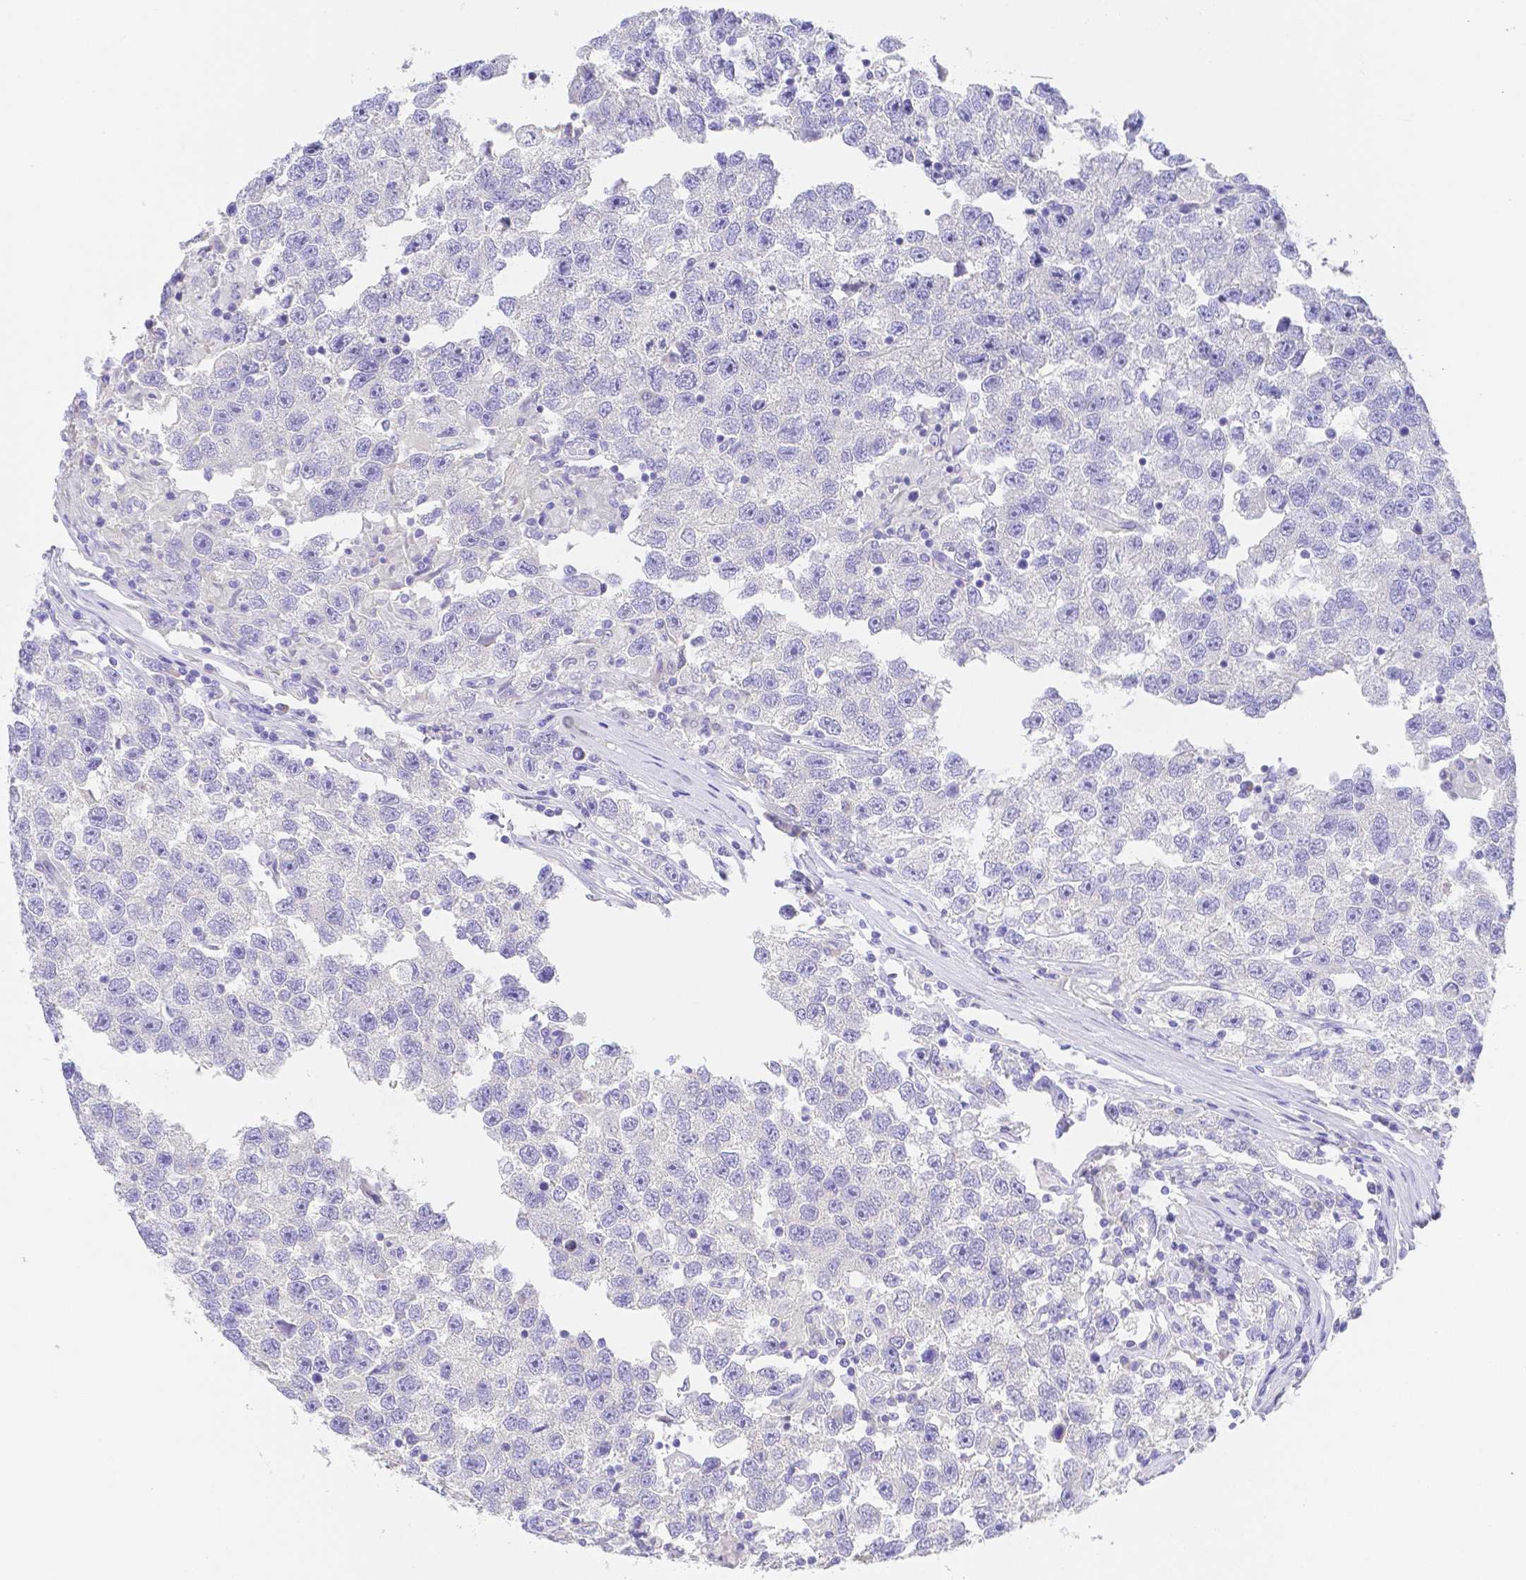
{"staining": {"intensity": "negative", "quantity": "none", "location": "none"}, "tissue": "testis cancer", "cell_type": "Tumor cells", "image_type": "cancer", "snomed": [{"axis": "morphology", "description": "Seminoma, NOS"}, {"axis": "topography", "description": "Testis"}], "caption": "This is an immunohistochemistry (IHC) micrograph of human seminoma (testis). There is no positivity in tumor cells.", "gene": "ZG16B", "patient": {"sex": "male", "age": 26}}